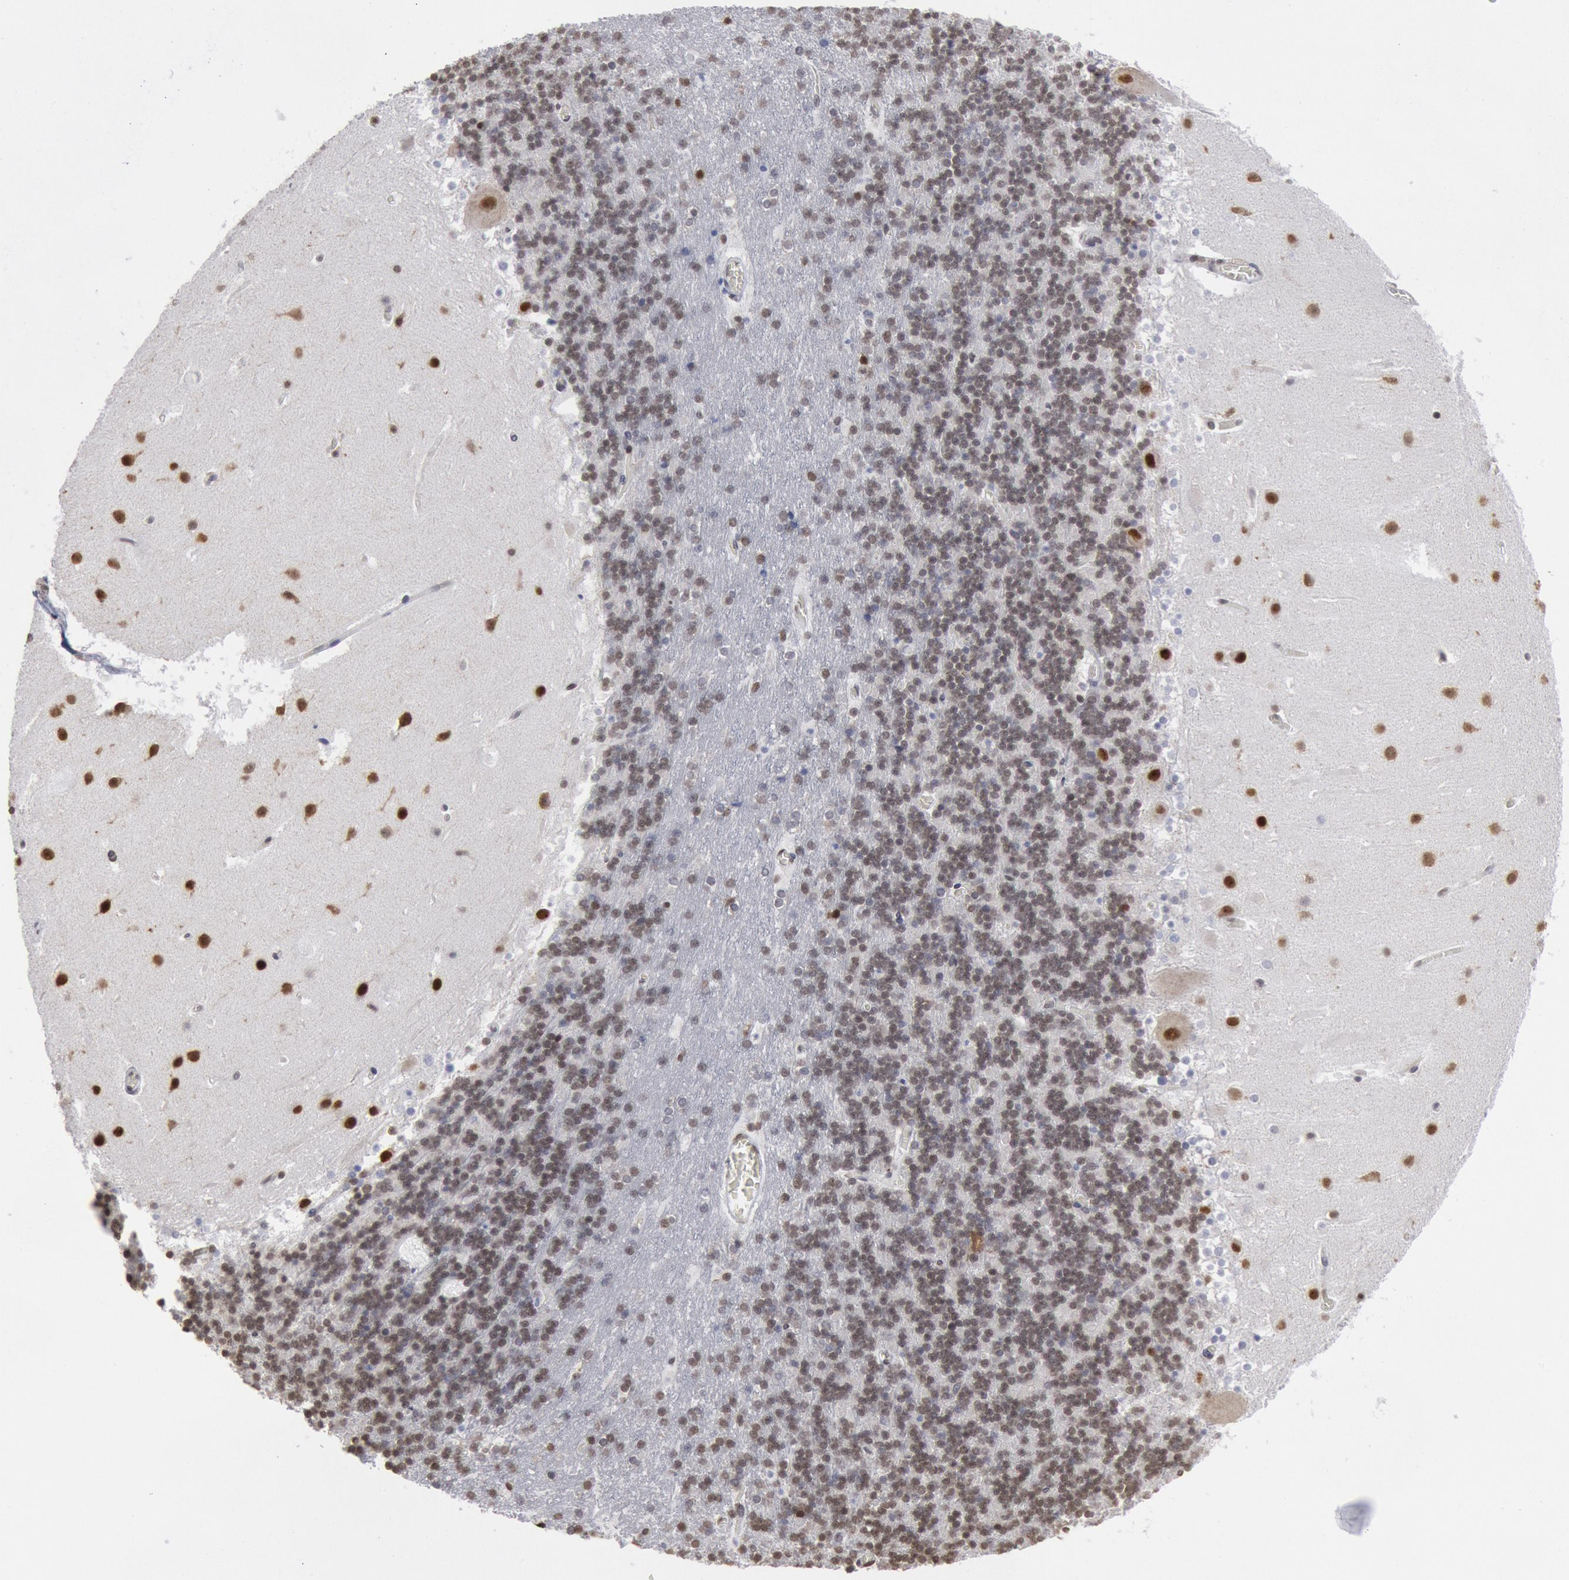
{"staining": {"intensity": "moderate", "quantity": ">75%", "location": "nuclear"}, "tissue": "cerebellum", "cell_type": "Cells in granular layer", "image_type": "normal", "snomed": [{"axis": "morphology", "description": "Normal tissue, NOS"}, {"axis": "topography", "description": "Cerebellum"}], "caption": "Protein expression analysis of benign human cerebellum reveals moderate nuclear staining in about >75% of cells in granular layer. (DAB IHC with brightfield microscopy, high magnification).", "gene": "SUB1", "patient": {"sex": "male", "age": 45}}